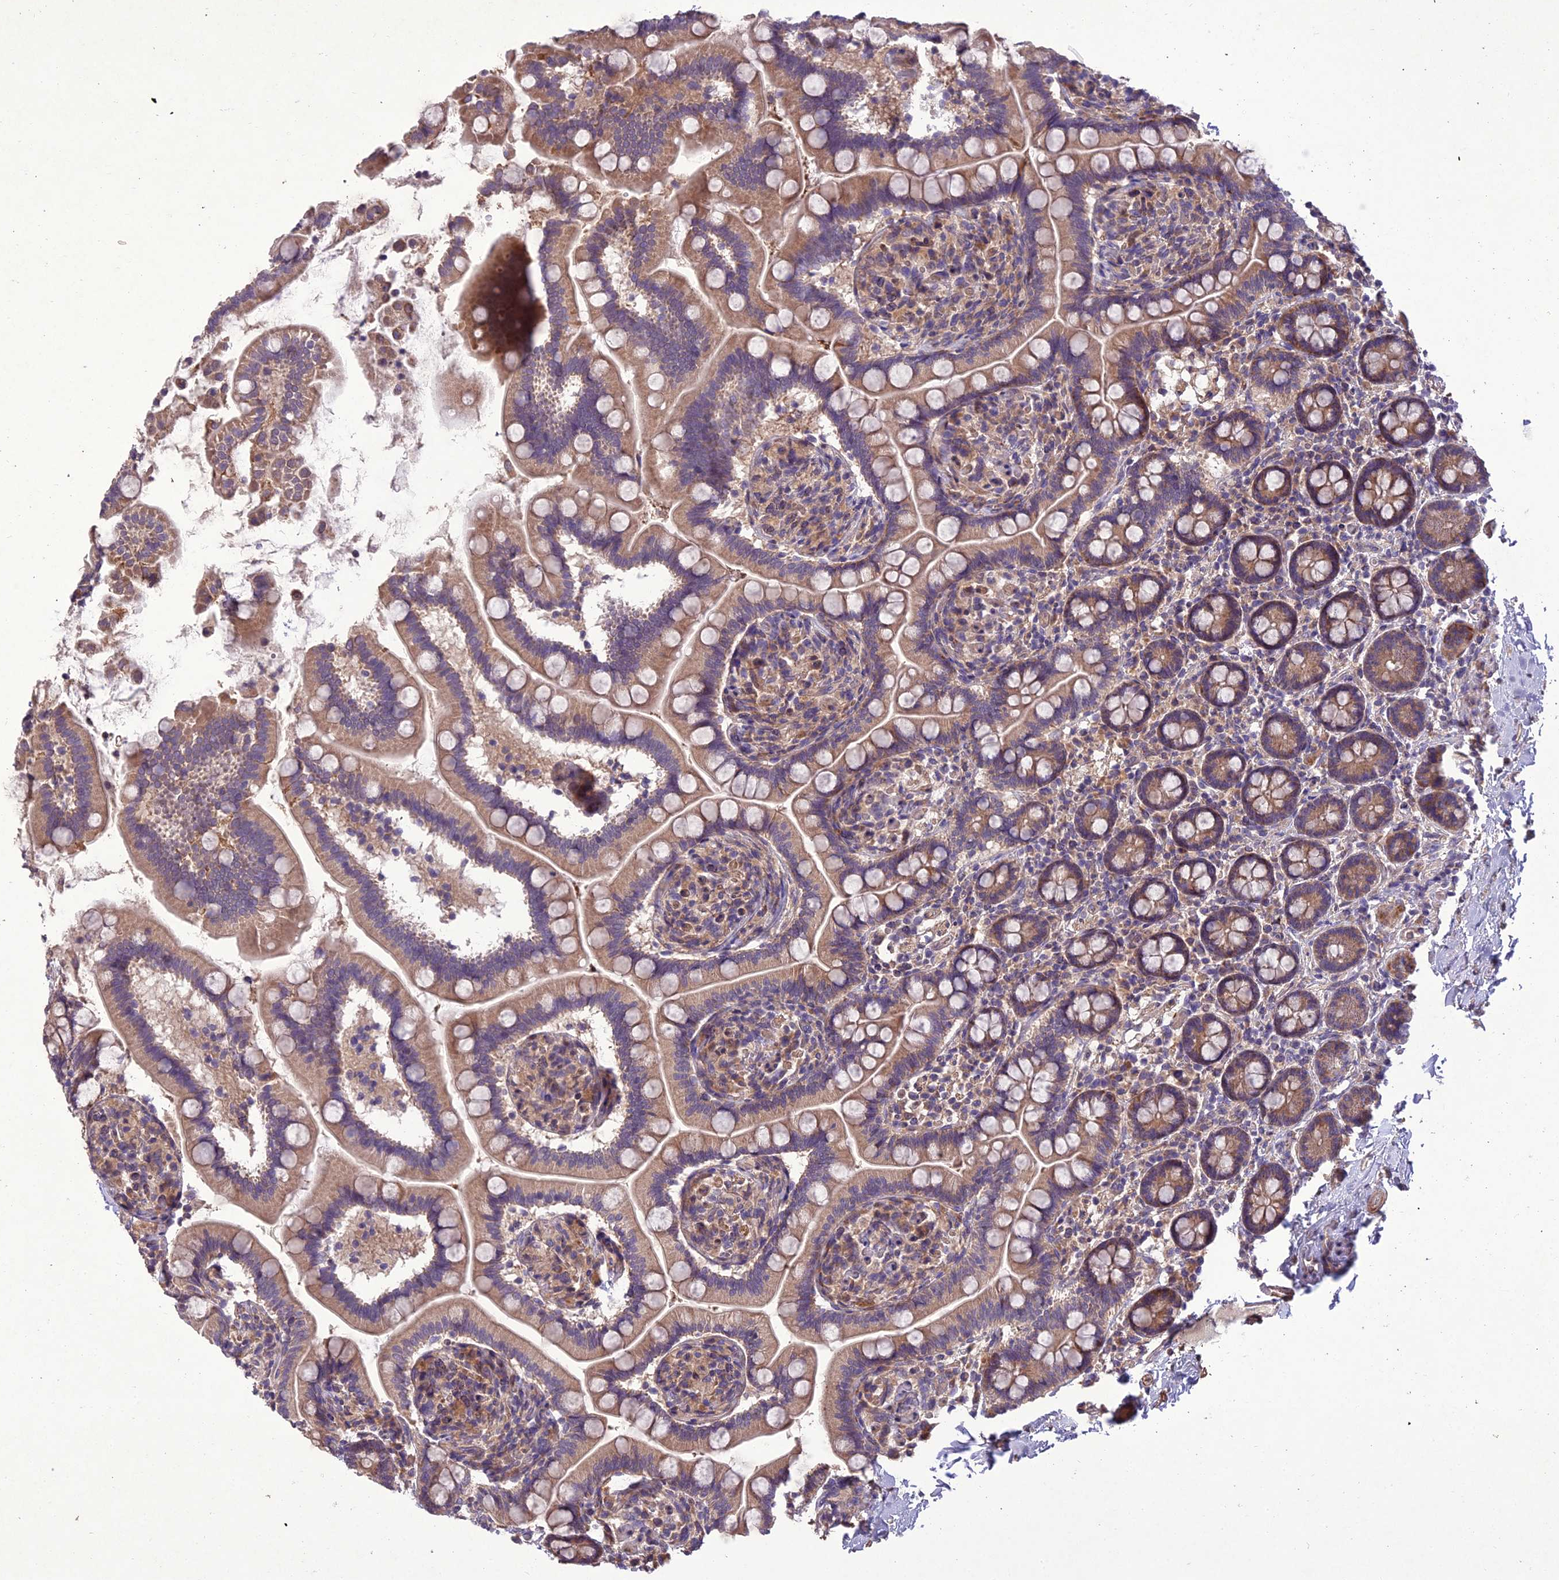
{"staining": {"intensity": "moderate", "quantity": "25%-75%", "location": "cytoplasmic/membranous"}, "tissue": "small intestine", "cell_type": "Glandular cells", "image_type": "normal", "snomed": [{"axis": "morphology", "description": "Normal tissue, NOS"}, {"axis": "topography", "description": "Small intestine"}], "caption": "Small intestine stained for a protein (brown) reveals moderate cytoplasmic/membranous positive expression in about 25%-75% of glandular cells.", "gene": "CENPL", "patient": {"sex": "female", "age": 64}}